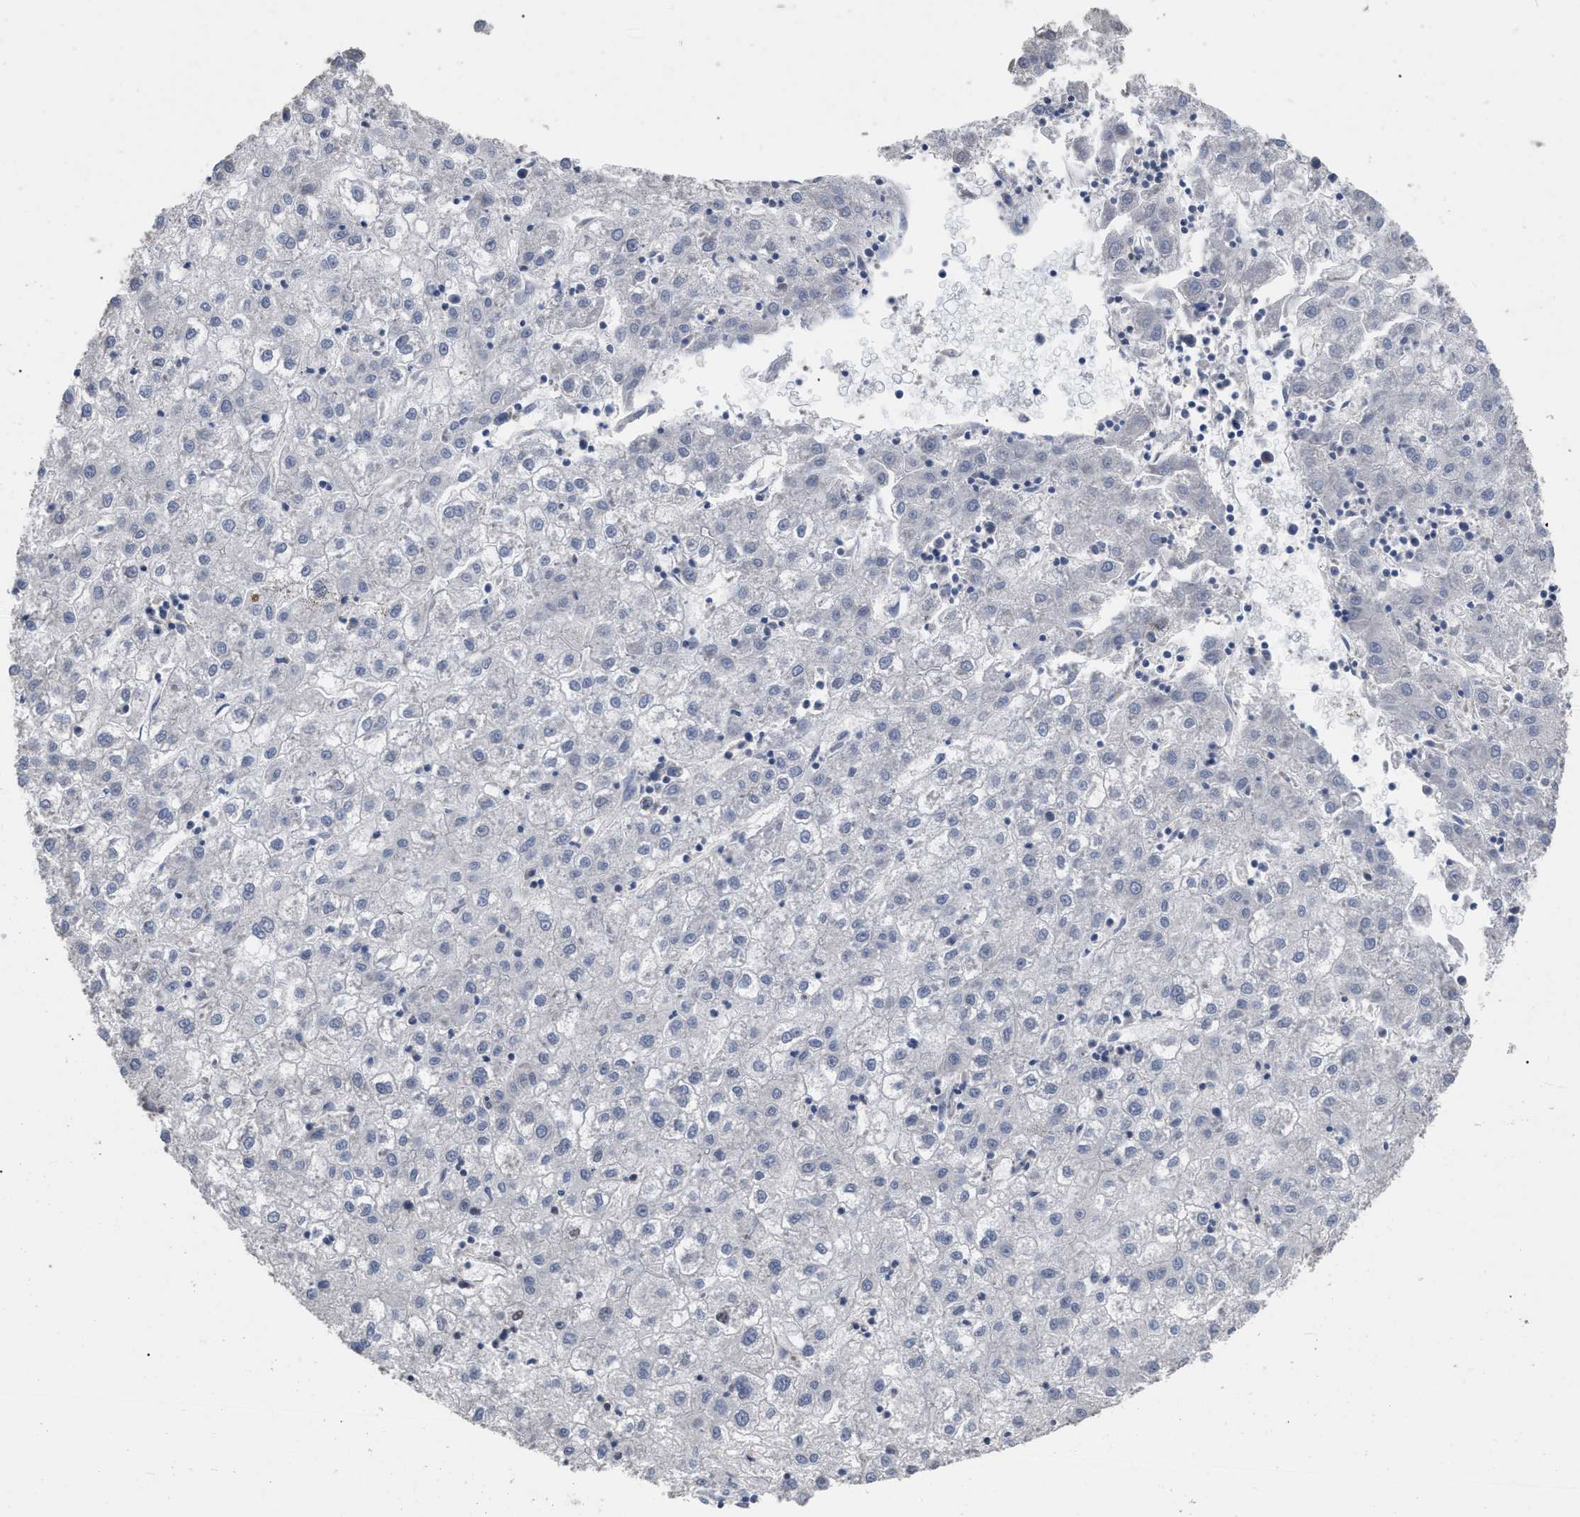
{"staining": {"intensity": "negative", "quantity": "none", "location": "none"}, "tissue": "liver cancer", "cell_type": "Tumor cells", "image_type": "cancer", "snomed": [{"axis": "morphology", "description": "Carcinoma, Hepatocellular, NOS"}, {"axis": "topography", "description": "Liver"}], "caption": "An immunohistochemistry photomicrograph of liver cancer (hepatocellular carcinoma) is shown. There is no staining in tumor cells of liver cancer (hepatocellular carcinoma). Brightfield microscopy of immunohistochemistry (IHC) stained with DAB (brown) and hematoxylin (blue), captured at high magnification.", "gene": "JAZF1", "patient": {"sex": "male", "age": 72}}